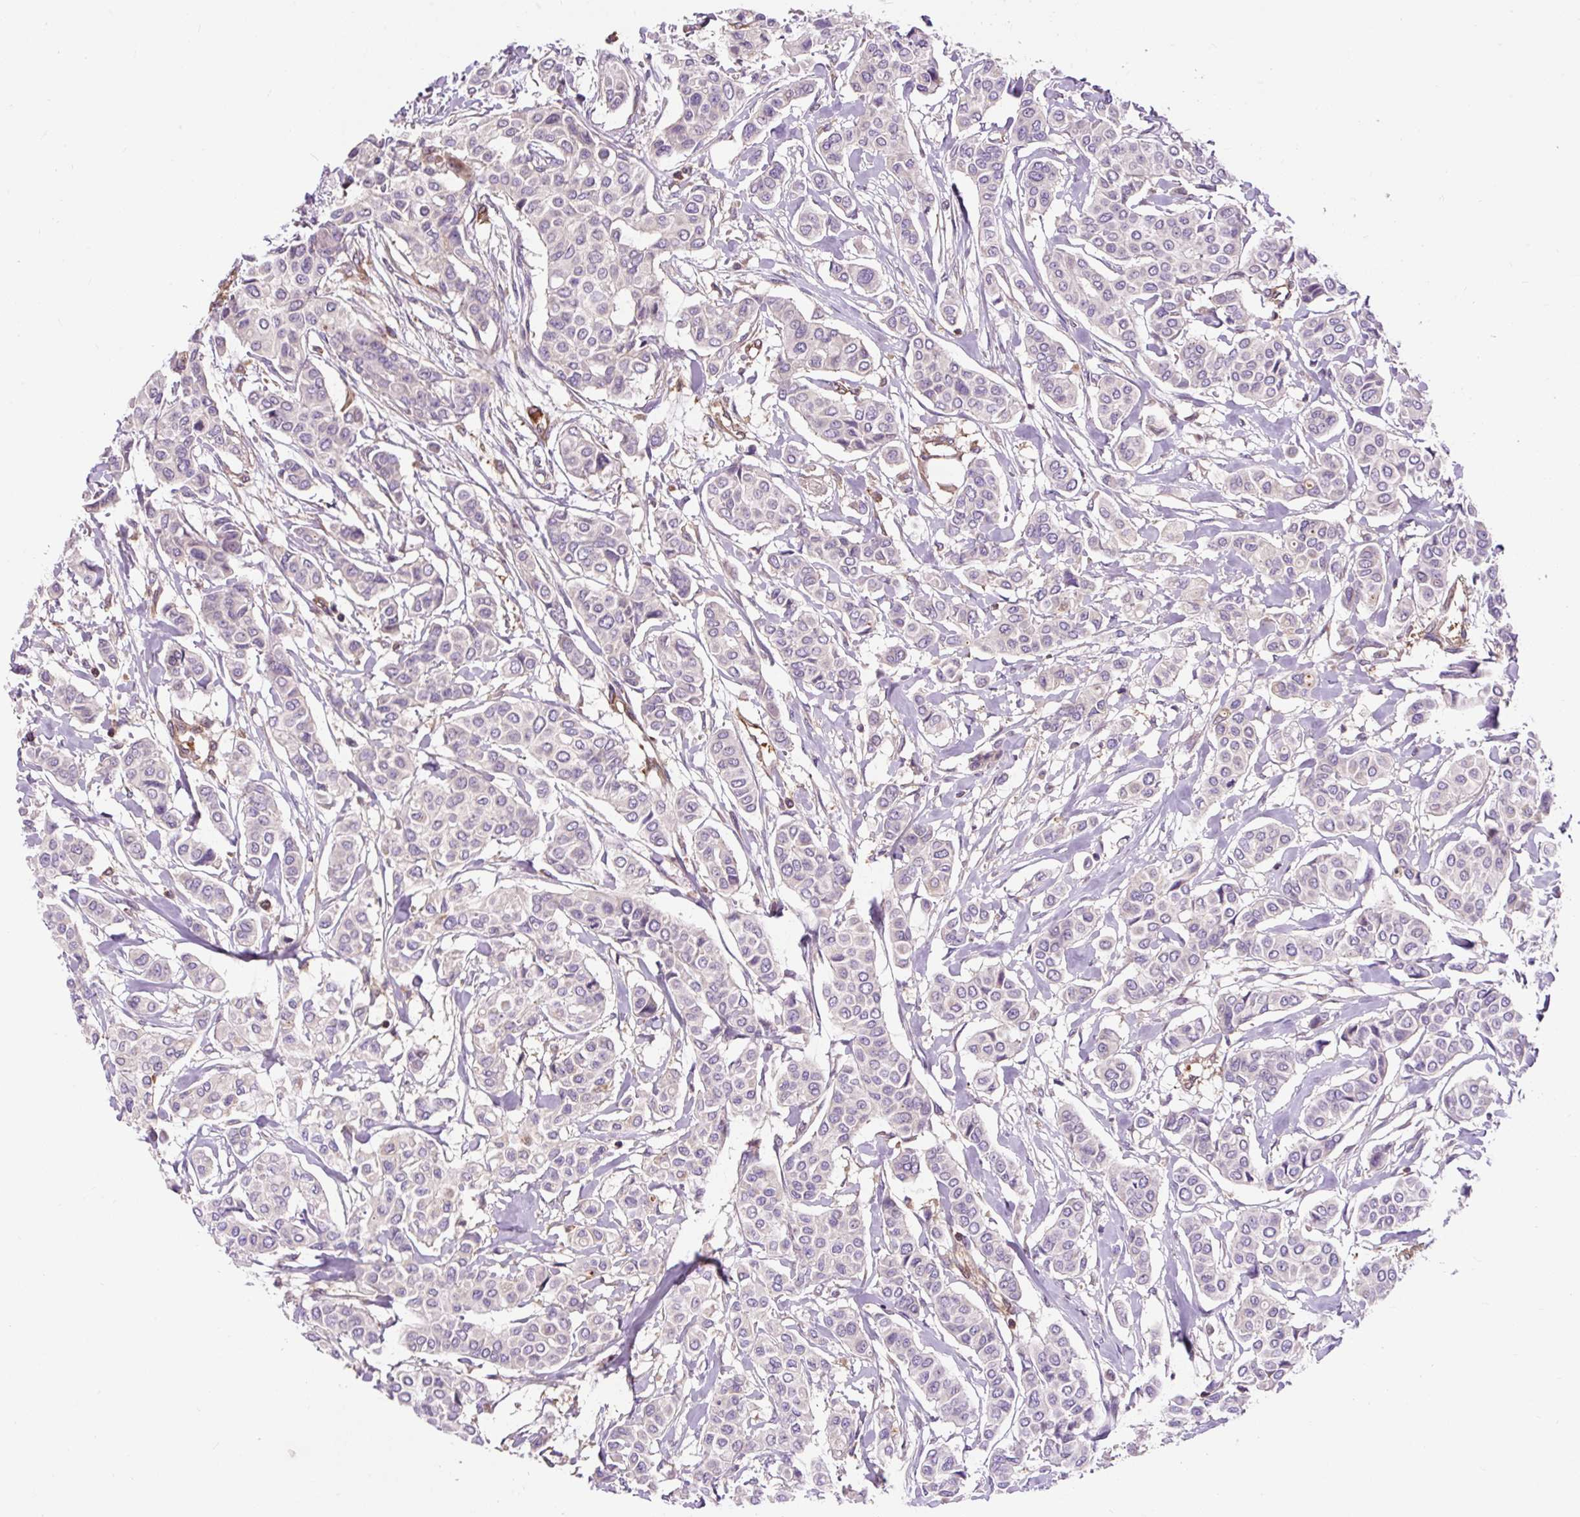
{"staining": {"intensity": "negative", "quantity": "none", "location": "none"}, "tissue": "breast cancer", "cell_type": "Tumor cells", "image_type": "cancer", "snomed": [{"axis": "morphology", "description": "Lobular carcinoma"}, {"axis": "topography", "description": "Breast"}], "caption": "IHC photomicrograph of neoplastic tissue: human lobular carcinoma (breast) stained with DAB (3,3'-diaminobenzidine) reveals no significant protein expression in tumor cells.", "gene": "PCDHGB3", "patient": {"sex": "female", "age": 51}}